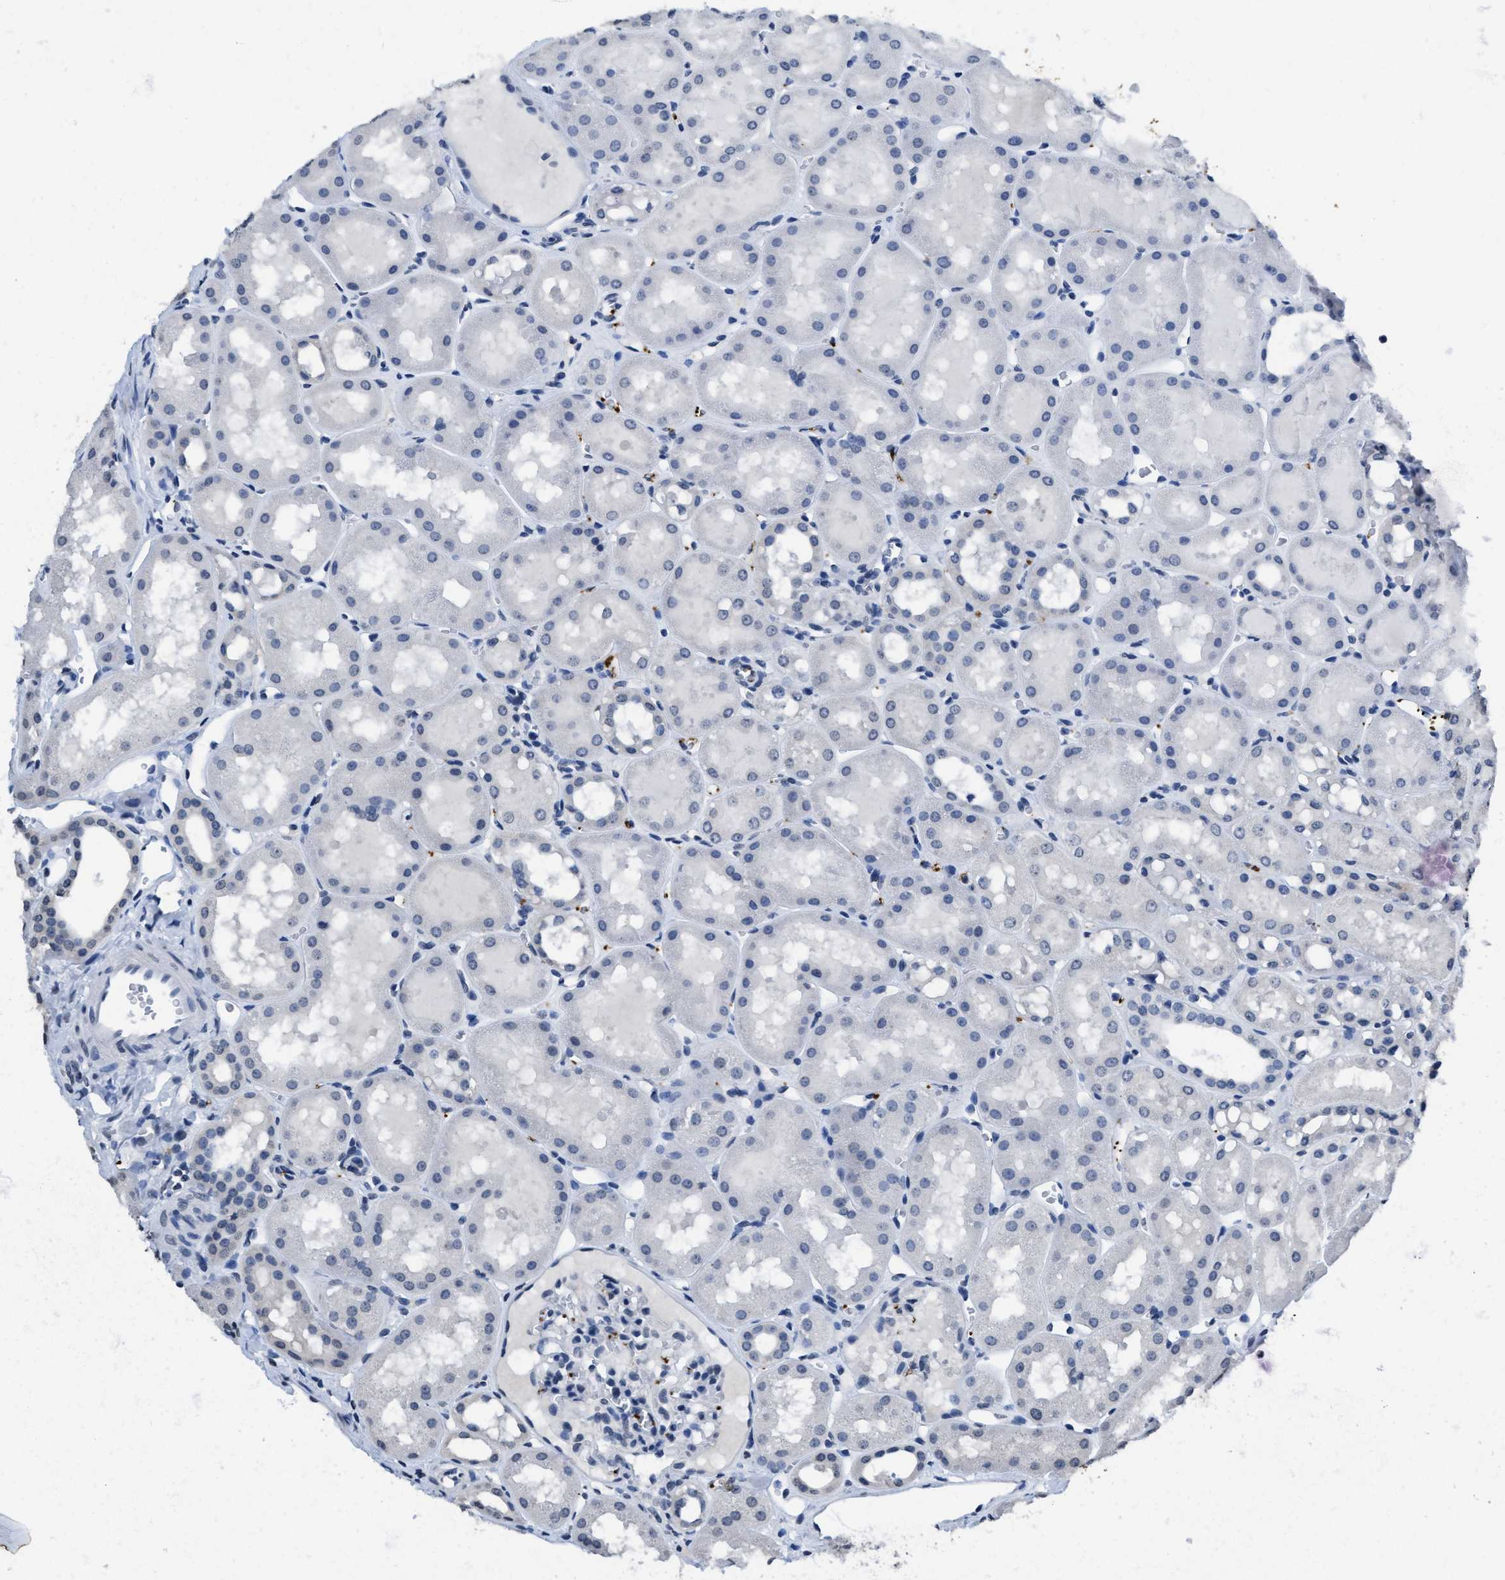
{"staining": {"intensity": "negative", "quantity": "none", "location": "none"}, "tissue": "kidney", "cell_type": "Cells in glomeruli", "image_type": "normal", "snomed": [{"axis": "morphology", "description": "Normal tissue, NOS"}, {"axis": "topography", "description": "Kidney"}, {"axis": "topography", "description": "Urinary bladder"}], "caption": "Cells in glomeruli are negative for protein expression in normal human kidney.", "gene": "ITGA2B", "patient": {"sex": "male", "age": 16}}